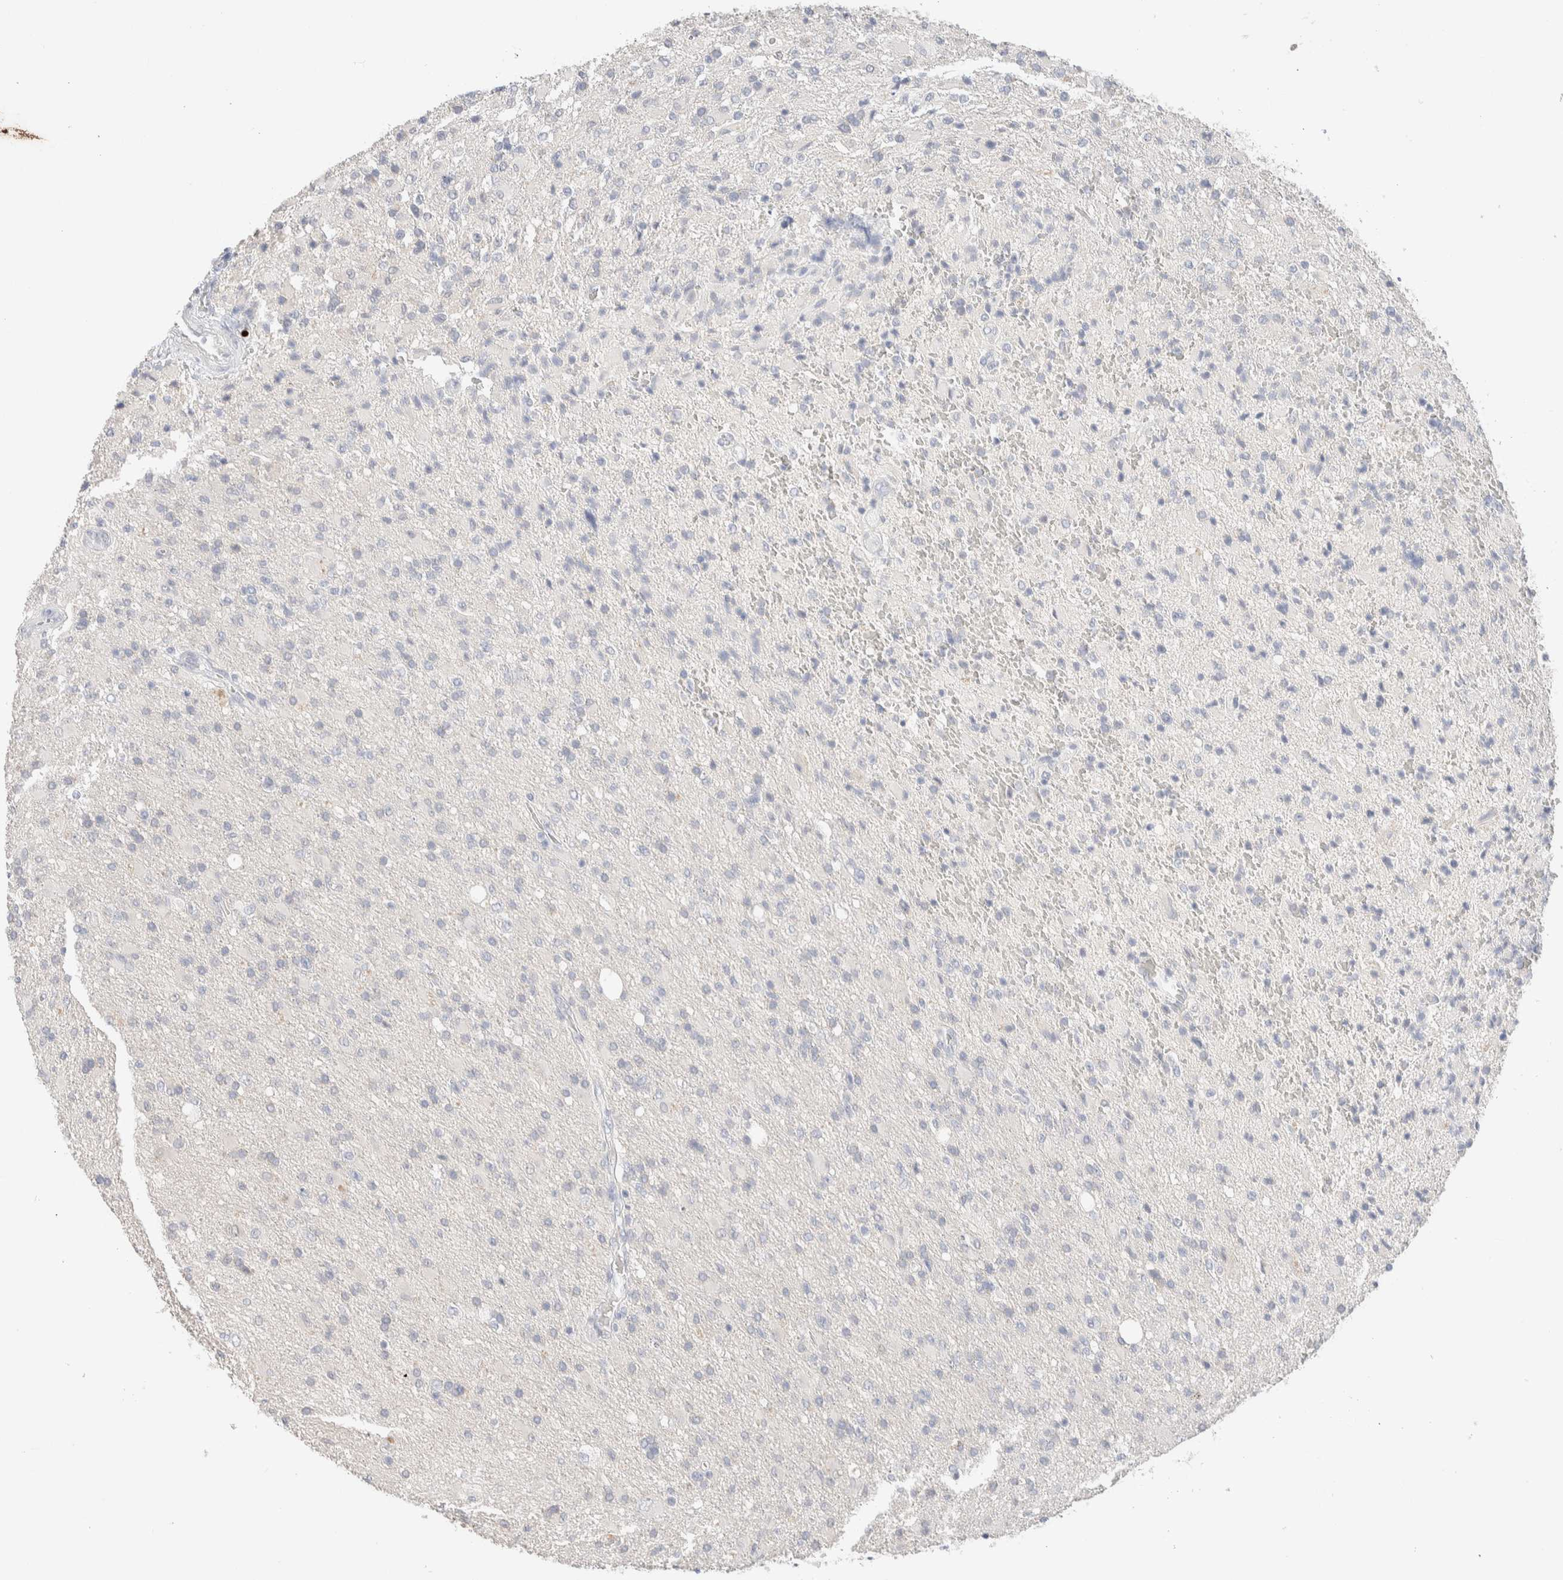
{"staining": {"intensity": "negative", "quantity": "none", "location": "none"}, "tissue": "glioma", "cell_type": "Tumor cells", "image_type": "cancer", "snomed": [{"axis": "morphology", "description": "Glioma, malignant, High grade"}, {"axis": "topography", "description": "Brain"}], "caption": "The image shows no significant staining in tumor cells of glioma. (DAB (3,3'-diaminobenzidine) immunohistochemistry (IHC) with hematoxylin counter stain).", "gene": "RIDA", "patient": {"sex": "male", "age": 71}}